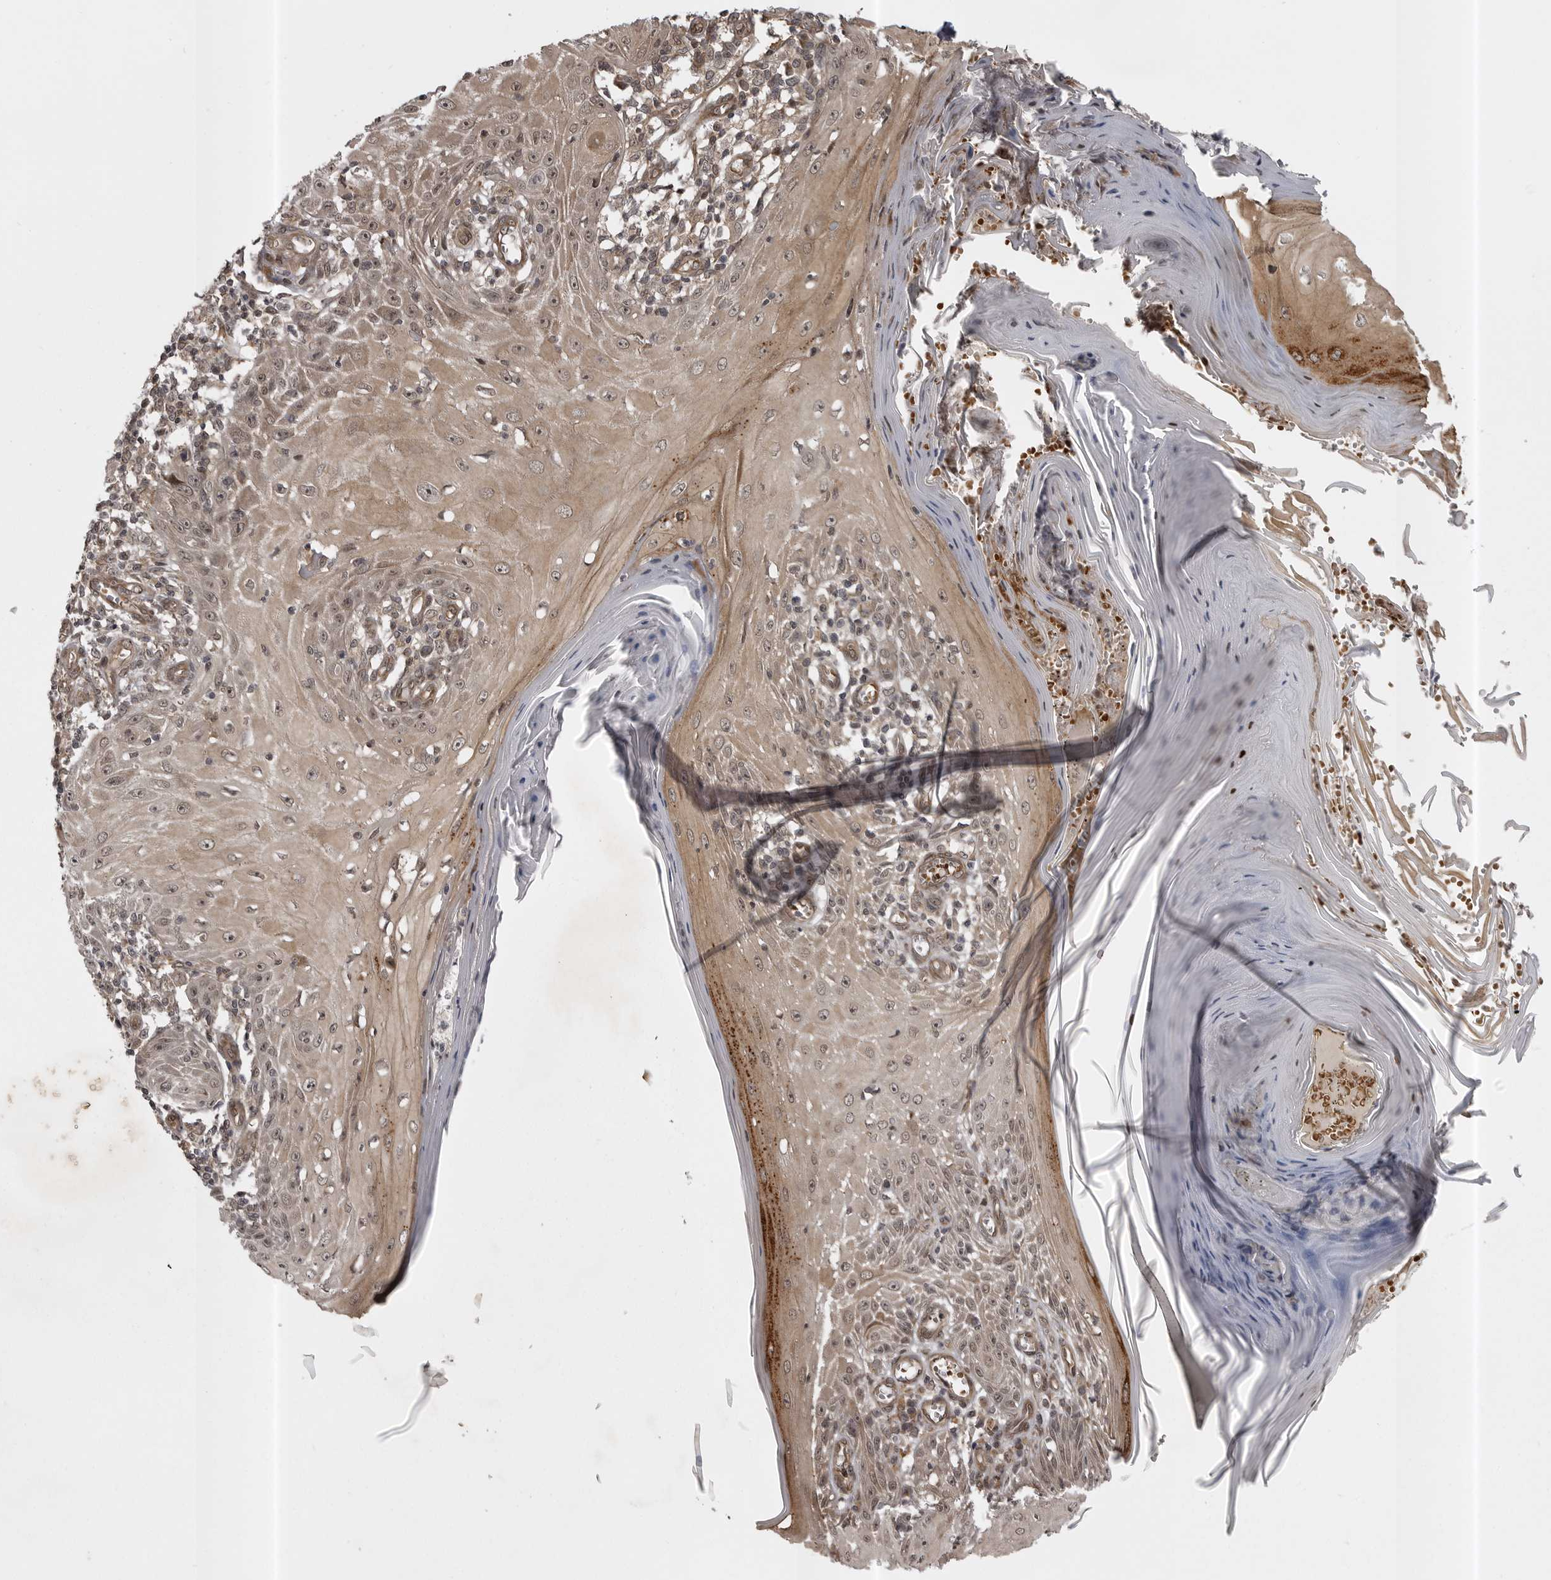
{"staining": {"intensity": "moderate", "quantity": ">75%", "location": "cytoplasmic/membranous"}, "tissue": "skin cancer", "cell_type": "Tumor cells", "image_type": "cancer", "snomed": [{"axis": "morphology", "description": "Squamous cell carcinoma, NOS"}, {"axis": "topography", "description": "Skin"}], "caption": "Tumor cells reveal medium levels of moderate cytoplasmic/membranous positivity in about >75% of cells in human skin squamous cell carcinoma.", "gene": "SNX16", "patient": {"sex": "female", "age": 73}}